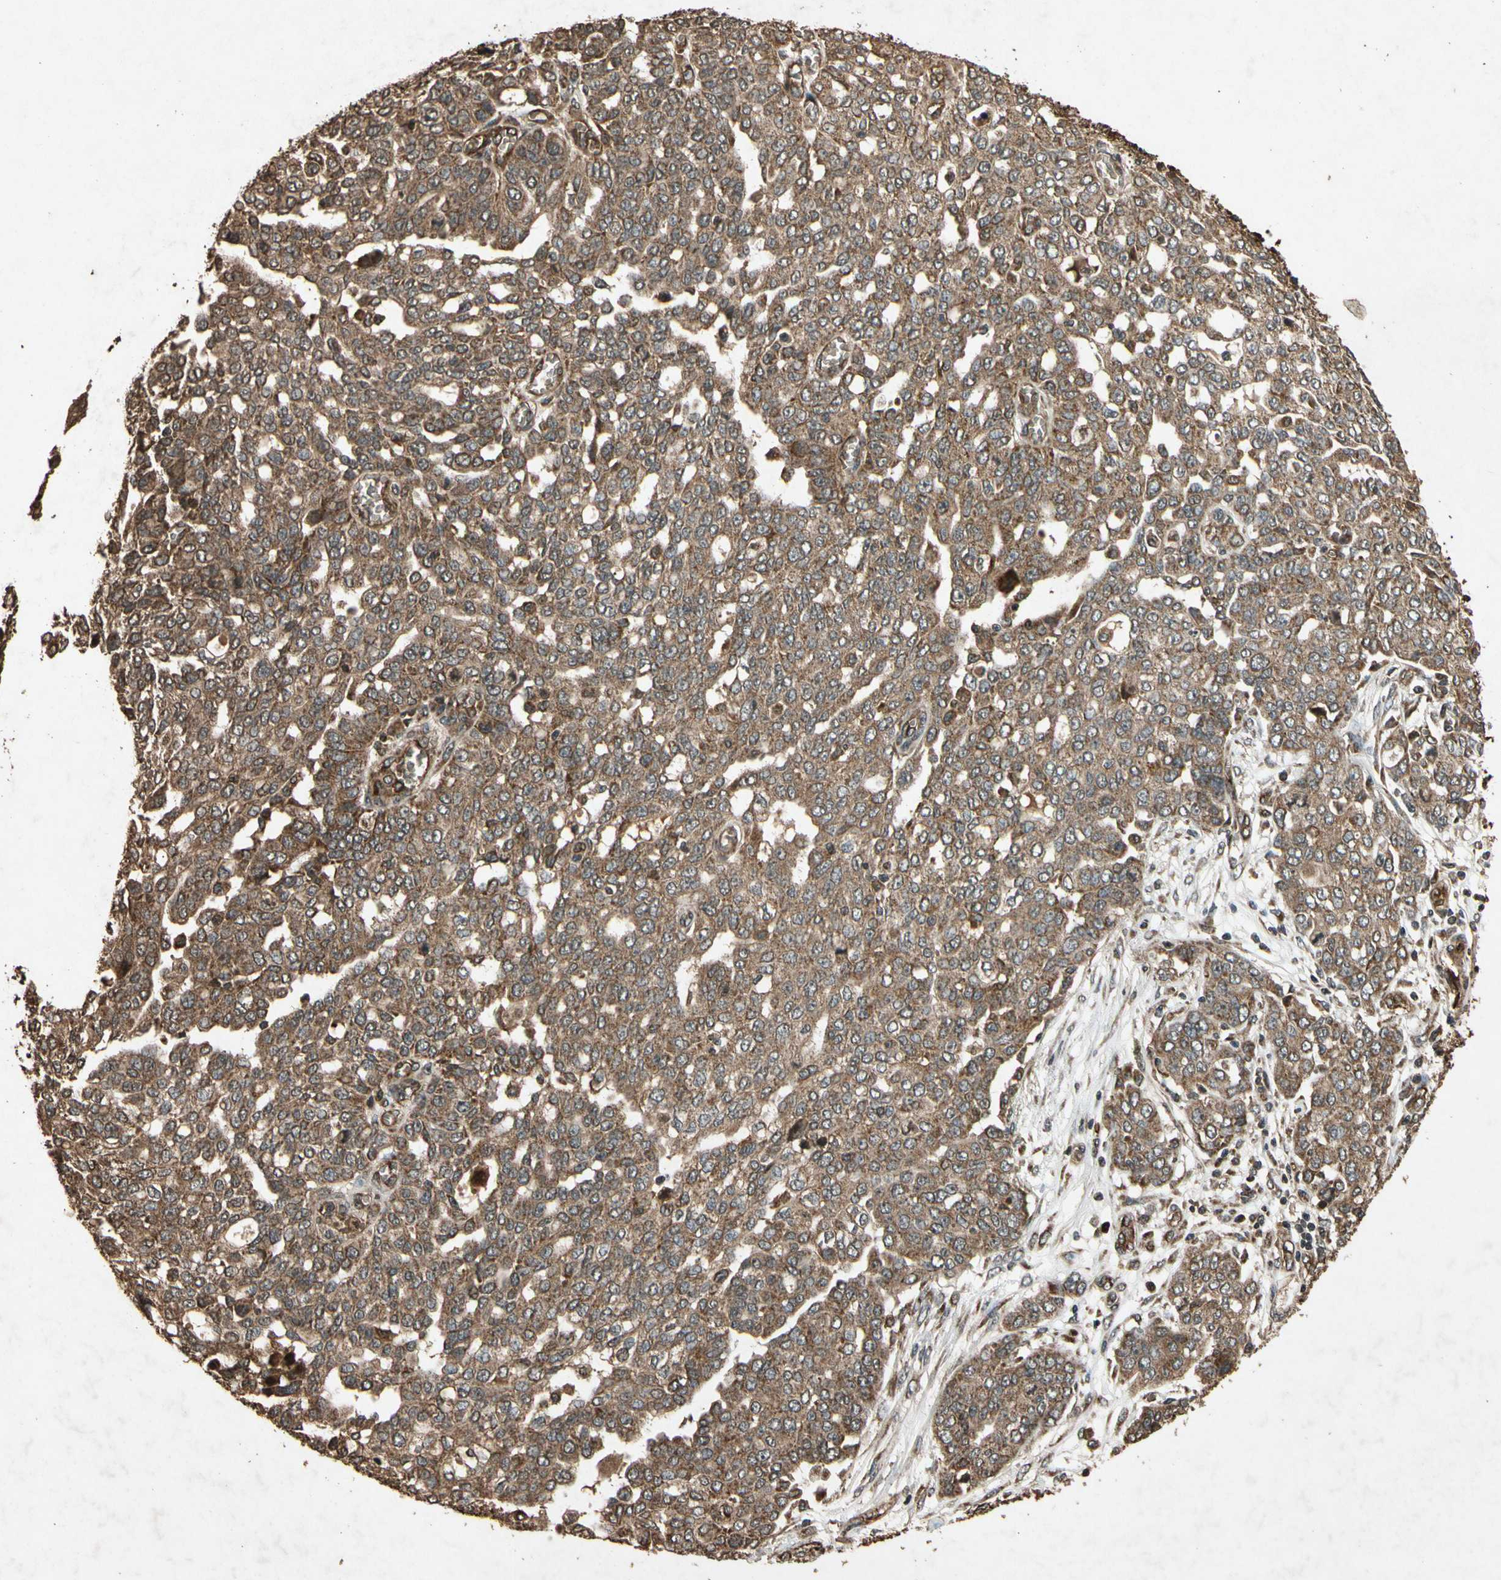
{"staining": {"intensity": "moderate", "quantity": ">75%", "location": "cytoplasmic/membranous"}, "tissue": "ovarian cancer", "cell_type": "Tumor cells", "image_type": "cancer", "snomed": [{"axis": "morphology", "description": "Cystadenocarcinoma, serous, NOS"}, {"axis": "topography", "description": "Soft tissue"}, {"axis": "topography", "description": "Ovary"}], "caption": "Tumor cells reveal medium levels of moderate cytoplasmic/membranous positivity in about >75% of cells in human ovarian serous cystadenocarcinoma.", "gene": "TXN2", "patient": {"sex": "female", "age": 57}}